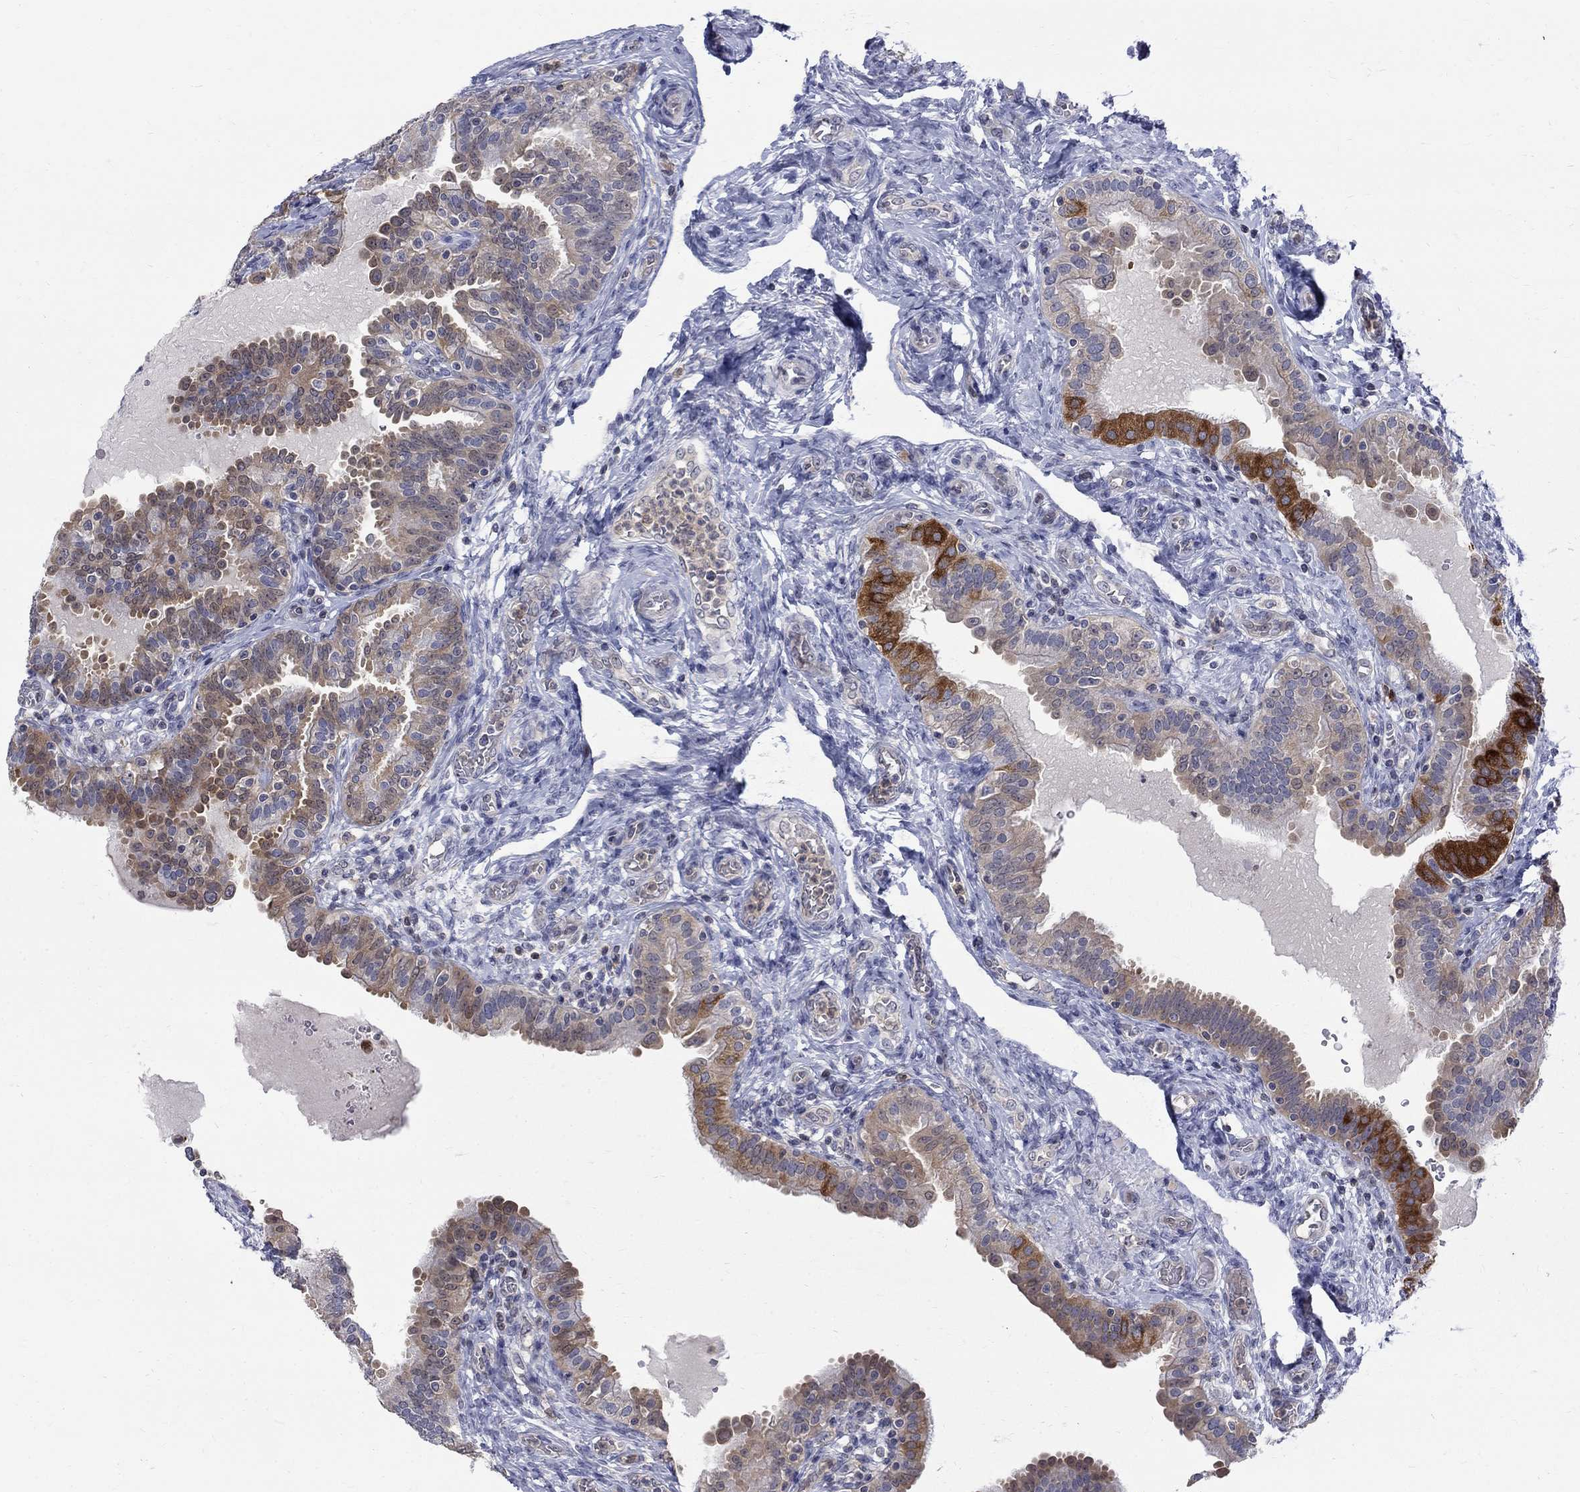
{"staining": {"intensity": "moderate", "quantity": "<25%", "location": "cytoplasmic/membranous"}, "tissue": "fallopian tube", "cell_type": "Glandular cells", "image_type": "normal", "snomed": [{"axis": "morphology", "description": "Normal tissue, NOS"}, {"axis": "topography", "description": "Fallopian tube"}, {"axis": "topography", "description": "Ovary"}], "caption": "Immunohistochemical staining of normal fallopian tube displays moderate cytoplasmic/membranous protein staining in approximately <25% of glandular cells. The protein of interest is shown in brown color, while the nuclei are stained blue.", "gene": "HKDC1", "patient": {"sex": "female", "age": 41}}